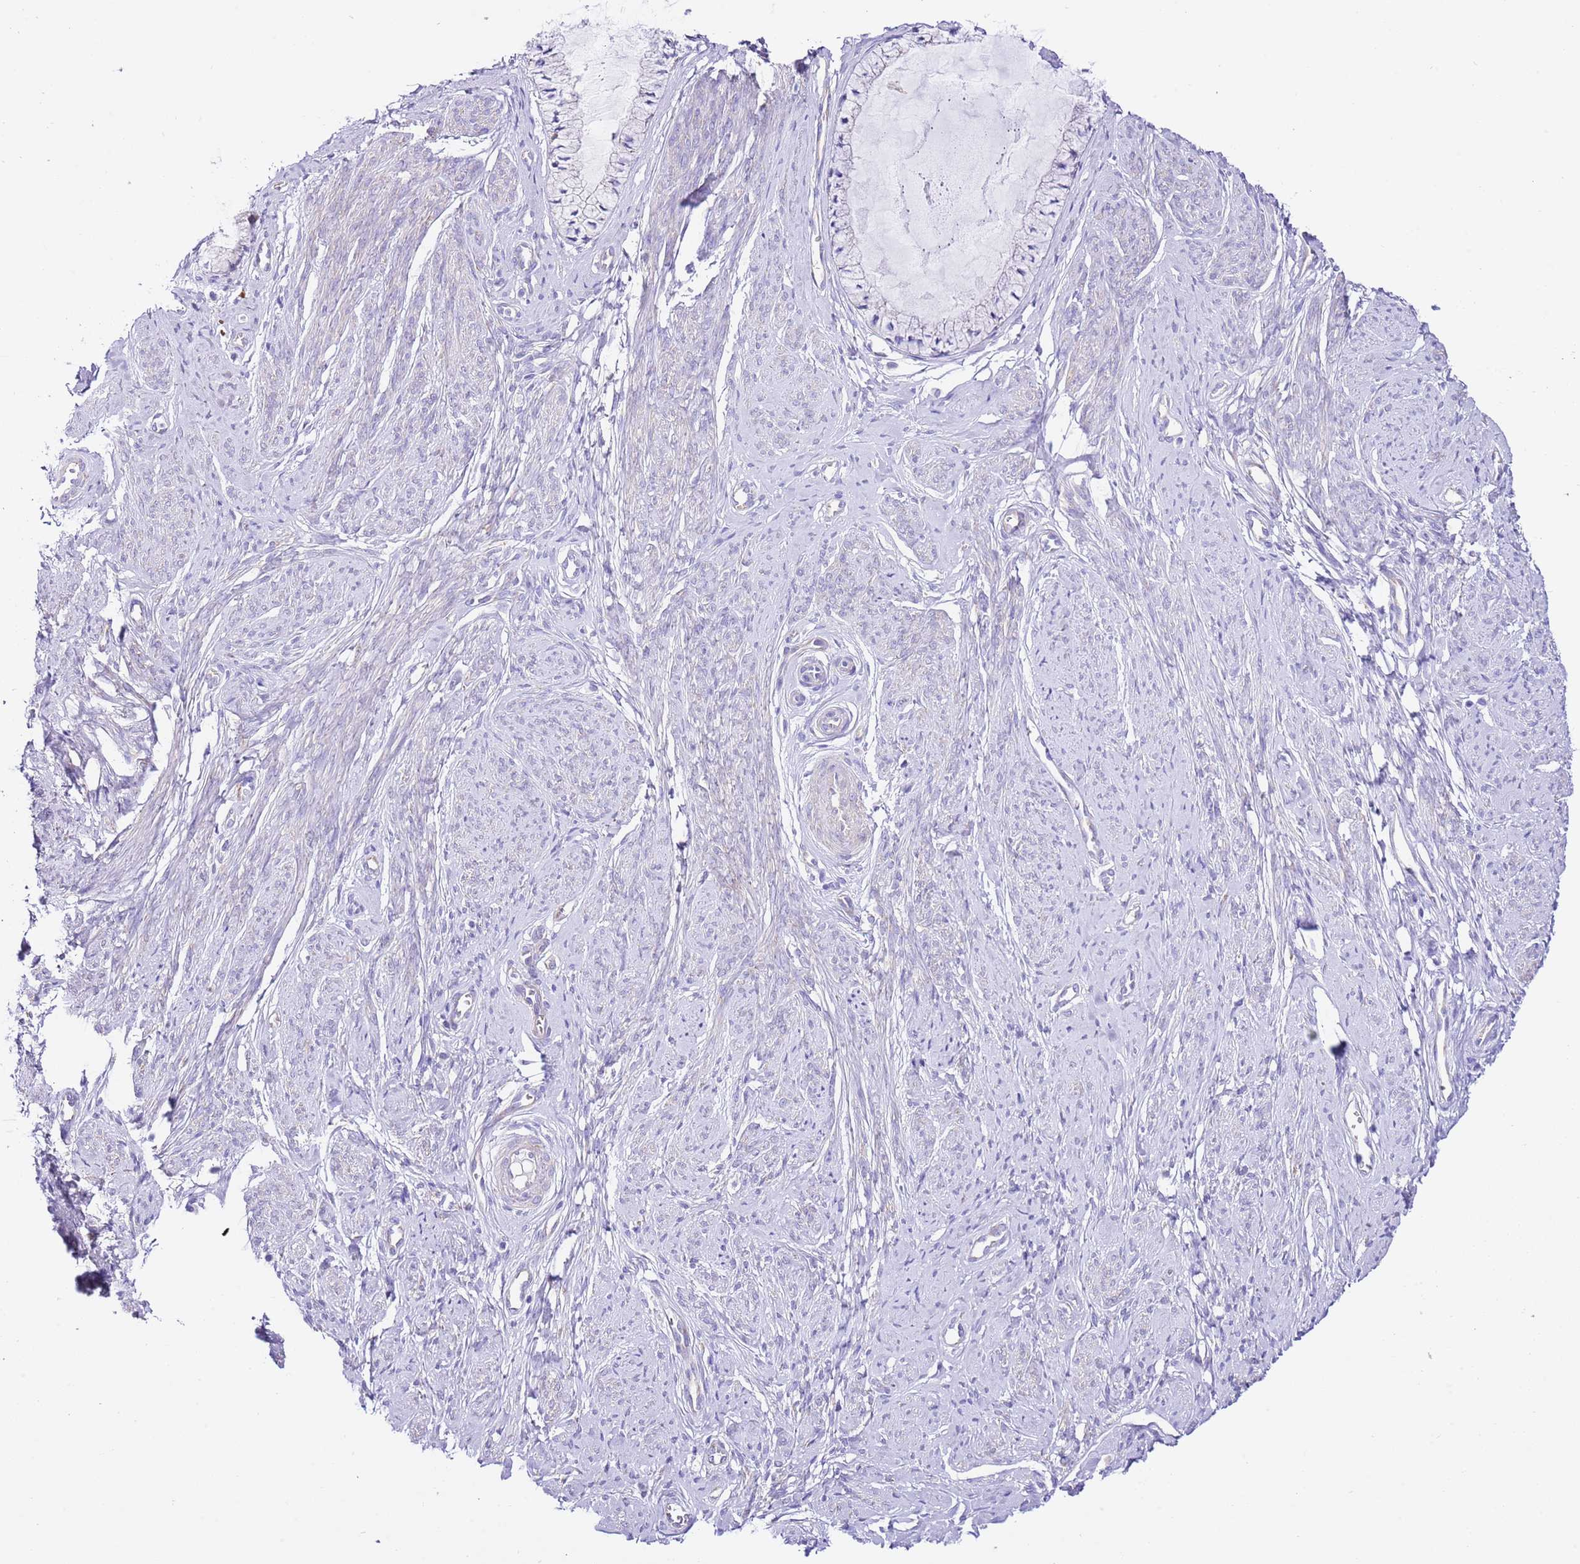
{"staining": {"intensity": "moderate", "quantity": "<25%", "location": "cytoplasmic/membranous"}, "tissue": "cervix", "cell_type": "Glandular cells", "image_type": "normal", "snomed": [{"axis": "morphology", "description": "Normal tissue, NOS"}, {"axis": "topography", "description": "Cervix"}], "caption": "Glandular cells exhibit moderate cytoplasmic/membranous positivity in approximately <25% of cells in unremarkable cervix. The protein is shown in brown color, while the nuclei are stained blue.", "gene": "RPS10", "patient": {"sex": "female", "age": 42}}